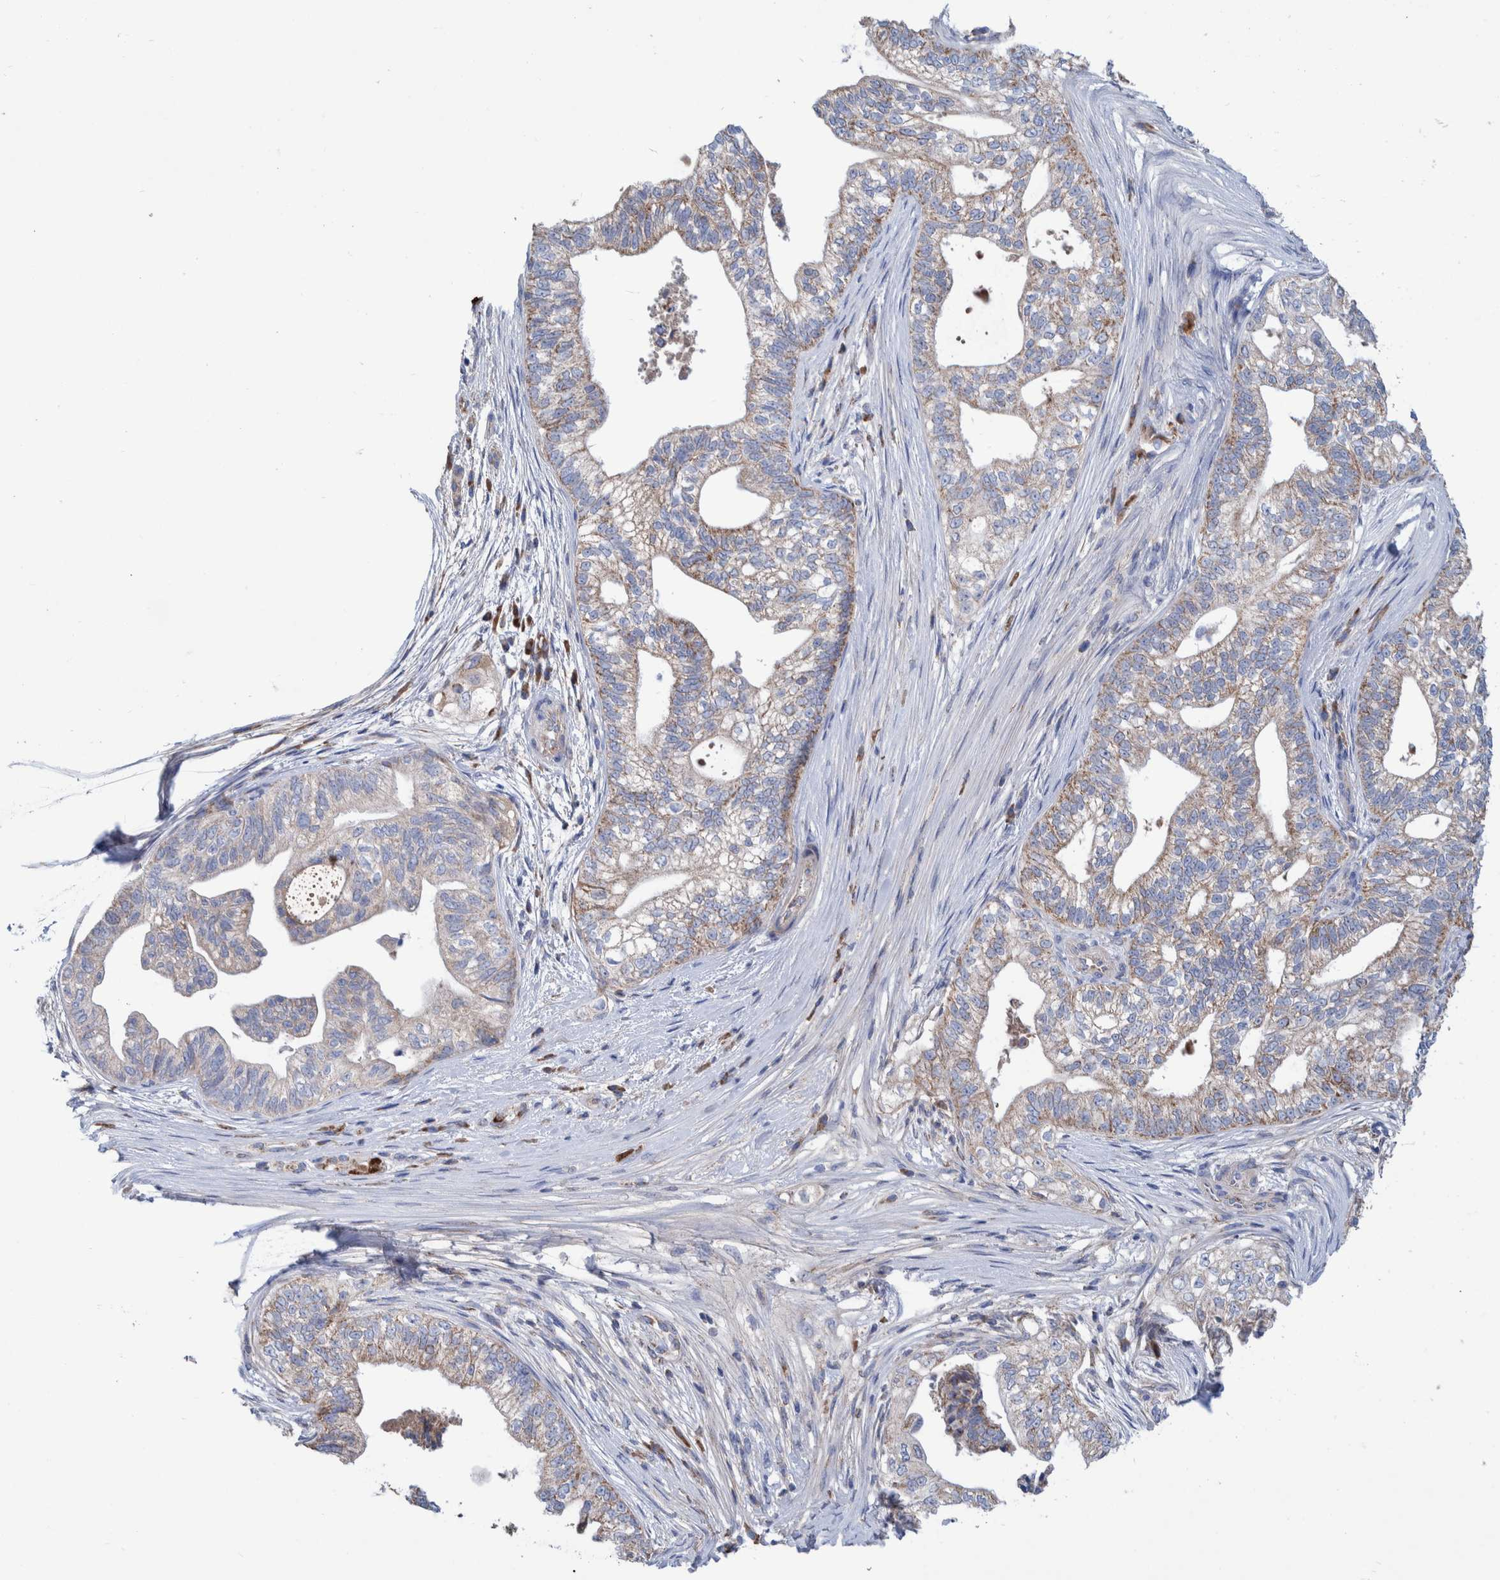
{"staining": {"intensity": "moderate", "quantity": ">75%", "location": "cytoplasmic/membranous"}, "tissue": "pancreatic cancer", "cell_type": "Tumor cells", "image_type": "cancer", "snomed": [{"axis": "morphology", "description": "Adenocarcinoma, NOS"}, {"axis": "topography", "description": "Pancreas"}], "caption": "Immunohistochemical staining of human pancreatic adenocarcinoma reveals moderate cytoplasmic/membranous protein staining in approximately >75% of tumor cells.", "gene": "DECR1", "patient": {"sex": "male", "age": 72}}